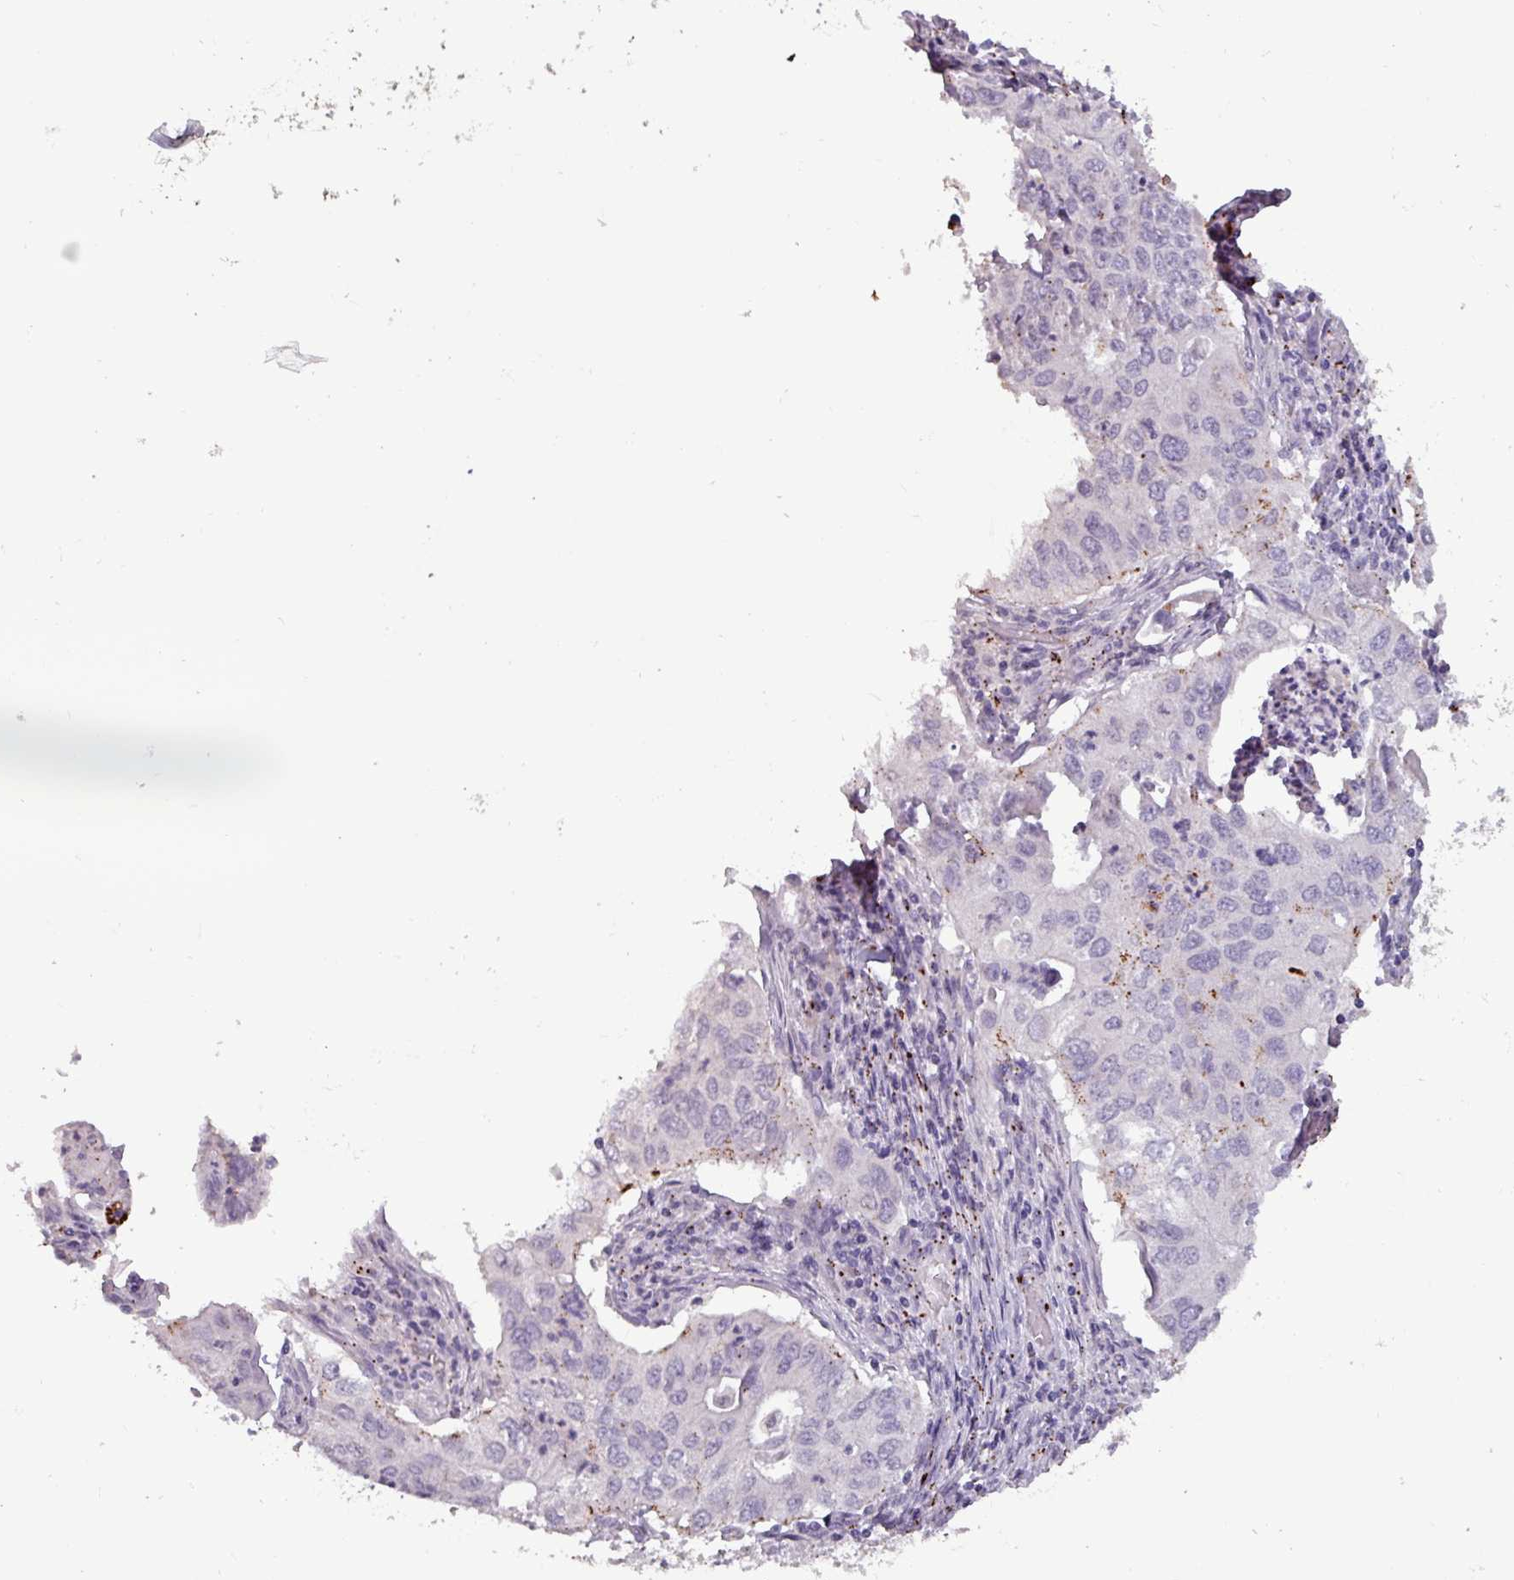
{"staining": {"intensity": "strong", "quantity": "<25%", "location": "cytoplasmic/membranous"}, "tissue": "lung cancer", "cell_type": "Tumor cells", "image_type": "cancer", "snomed": [{"axis": "morphology", "description": "Adenocarcinoma, NOS"}, {"axis": "topography", "description": "Lung"}], "caption": "Immunohistochemical staining of lung cancer exhibits medium levels of strong cytoplasmic/membranous expression in approximately <25% of tumor cells.", "gene": "PLIN2", "patient": {"sex": "male", "age": 48}}